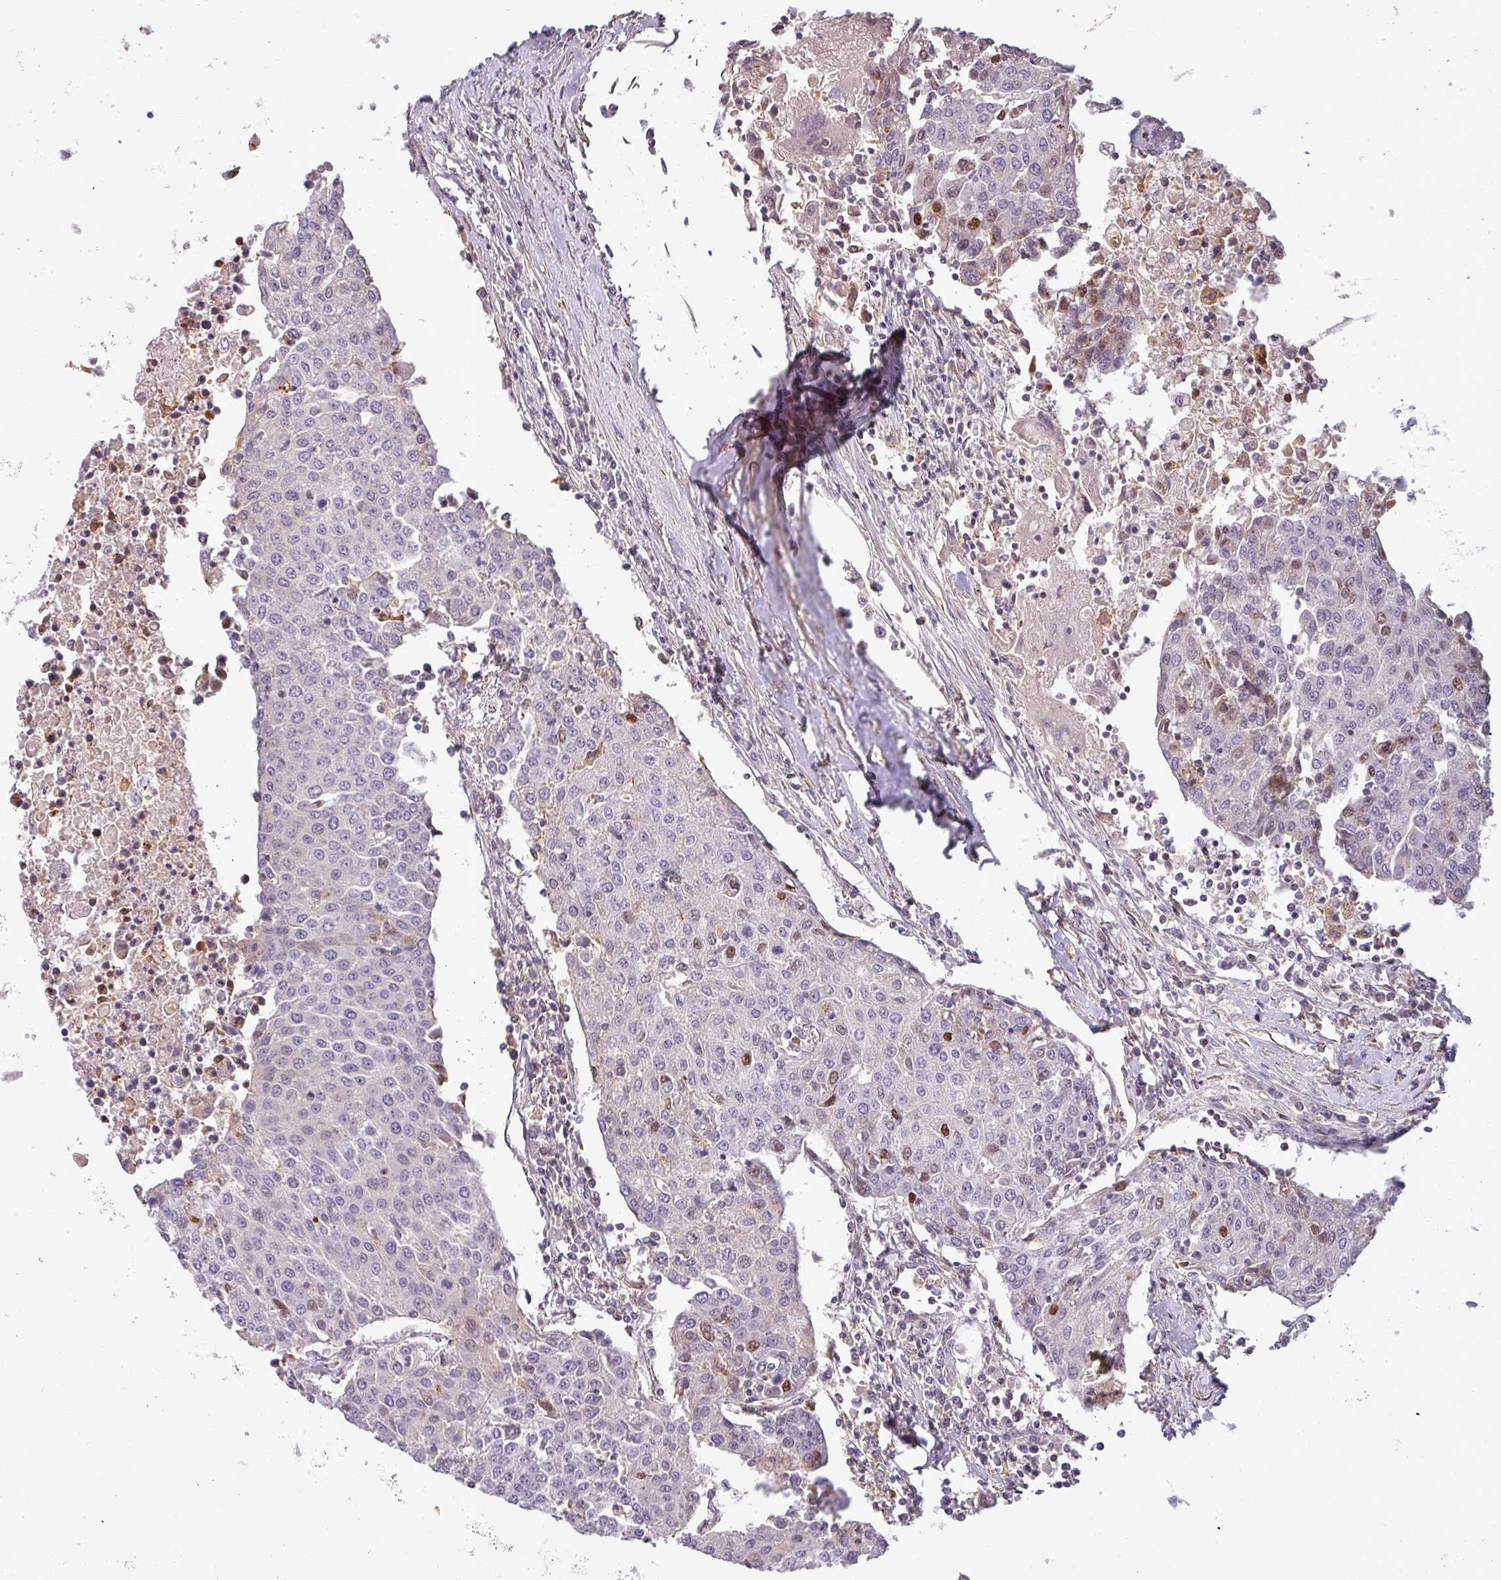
{"staining": {"intensity": "negative", "quantity": "none", "location": "none"}, "tissue": "urothelial cancer", "cell_type": "Tumor cells", "image_type": "cancer", "snomed": [{"axis": "morphology", "description": "Urothelial carcinoma, High grade"}, {"axis": "topography", "description": "Urinary bladder"}], "caption": "Tumor cells are negative for protein expression in human high-grade urothelial carcinoma. (Stains: DAB (3,3'-diaminobenzidine) immunohistochemistry (IHC) with hematoxylin counter stain, Microscopy: brightfield microscopy at high magnification).", "gene": "ZNF835", "patient": {"sex": "female", "age": 85}}